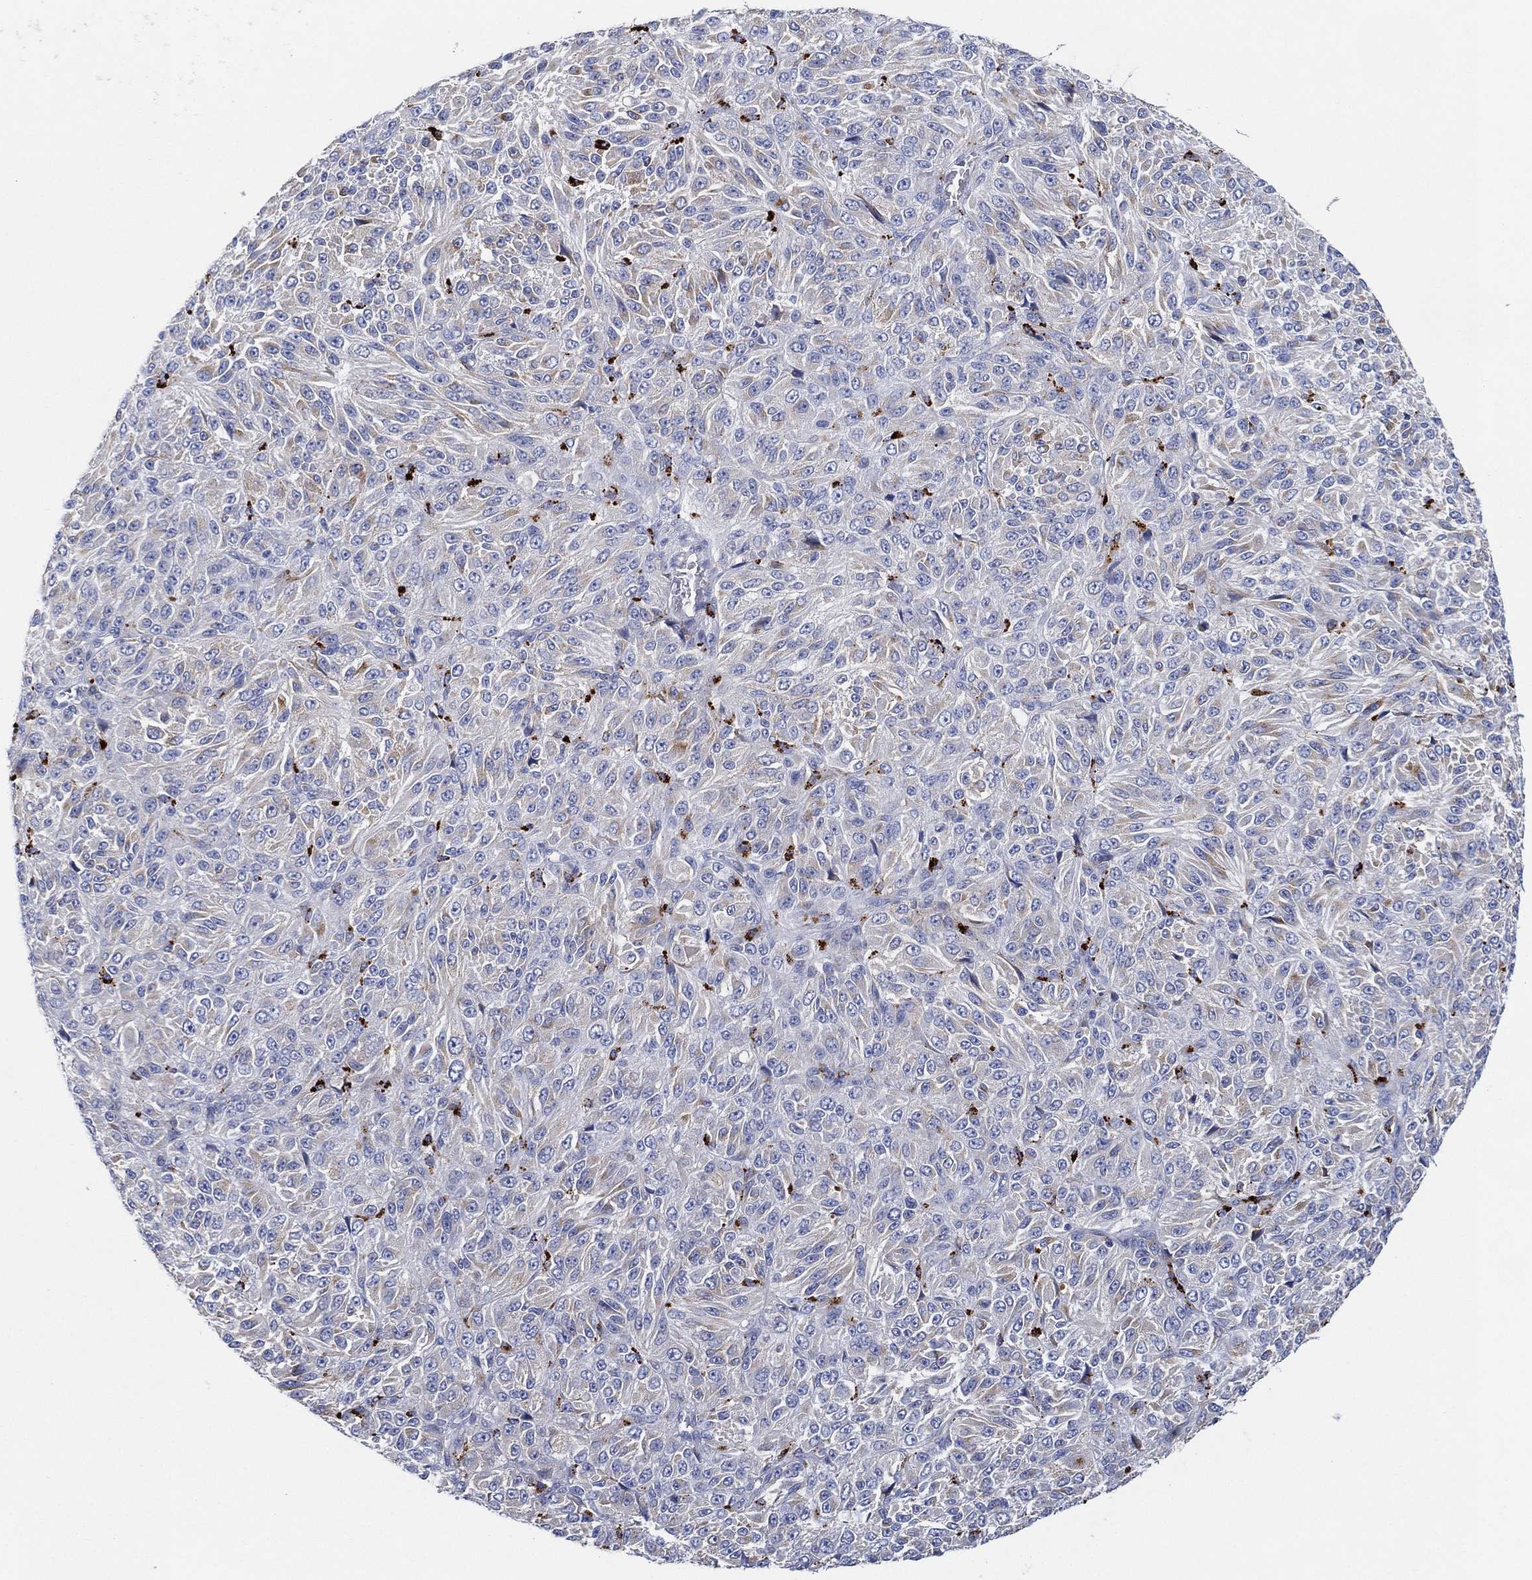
{"staining": {"intensity": "moderate", "quantity": ">75%", "location": "cytoplasmic/membranous"}, "tissue": "melanoma", "cell_type": "Tumor cells", "image_type": "cancer", "snomed": [{"axis": "morphology", "description": "Malignant melanoma, Metastatic site"}, {"axis": "topography", "description": "Brain"}], "caption": "Immunohistochemistry (IHC) (DAB (3,3'-diaminobenzidine)) staining of malignant melanoma (metastatic site) shows moderate cytoplasmic/membranous protein expression in about >75% of tumor cells.", "gene": "GALNS", "patient": {"sex": "female", "age": 56}}